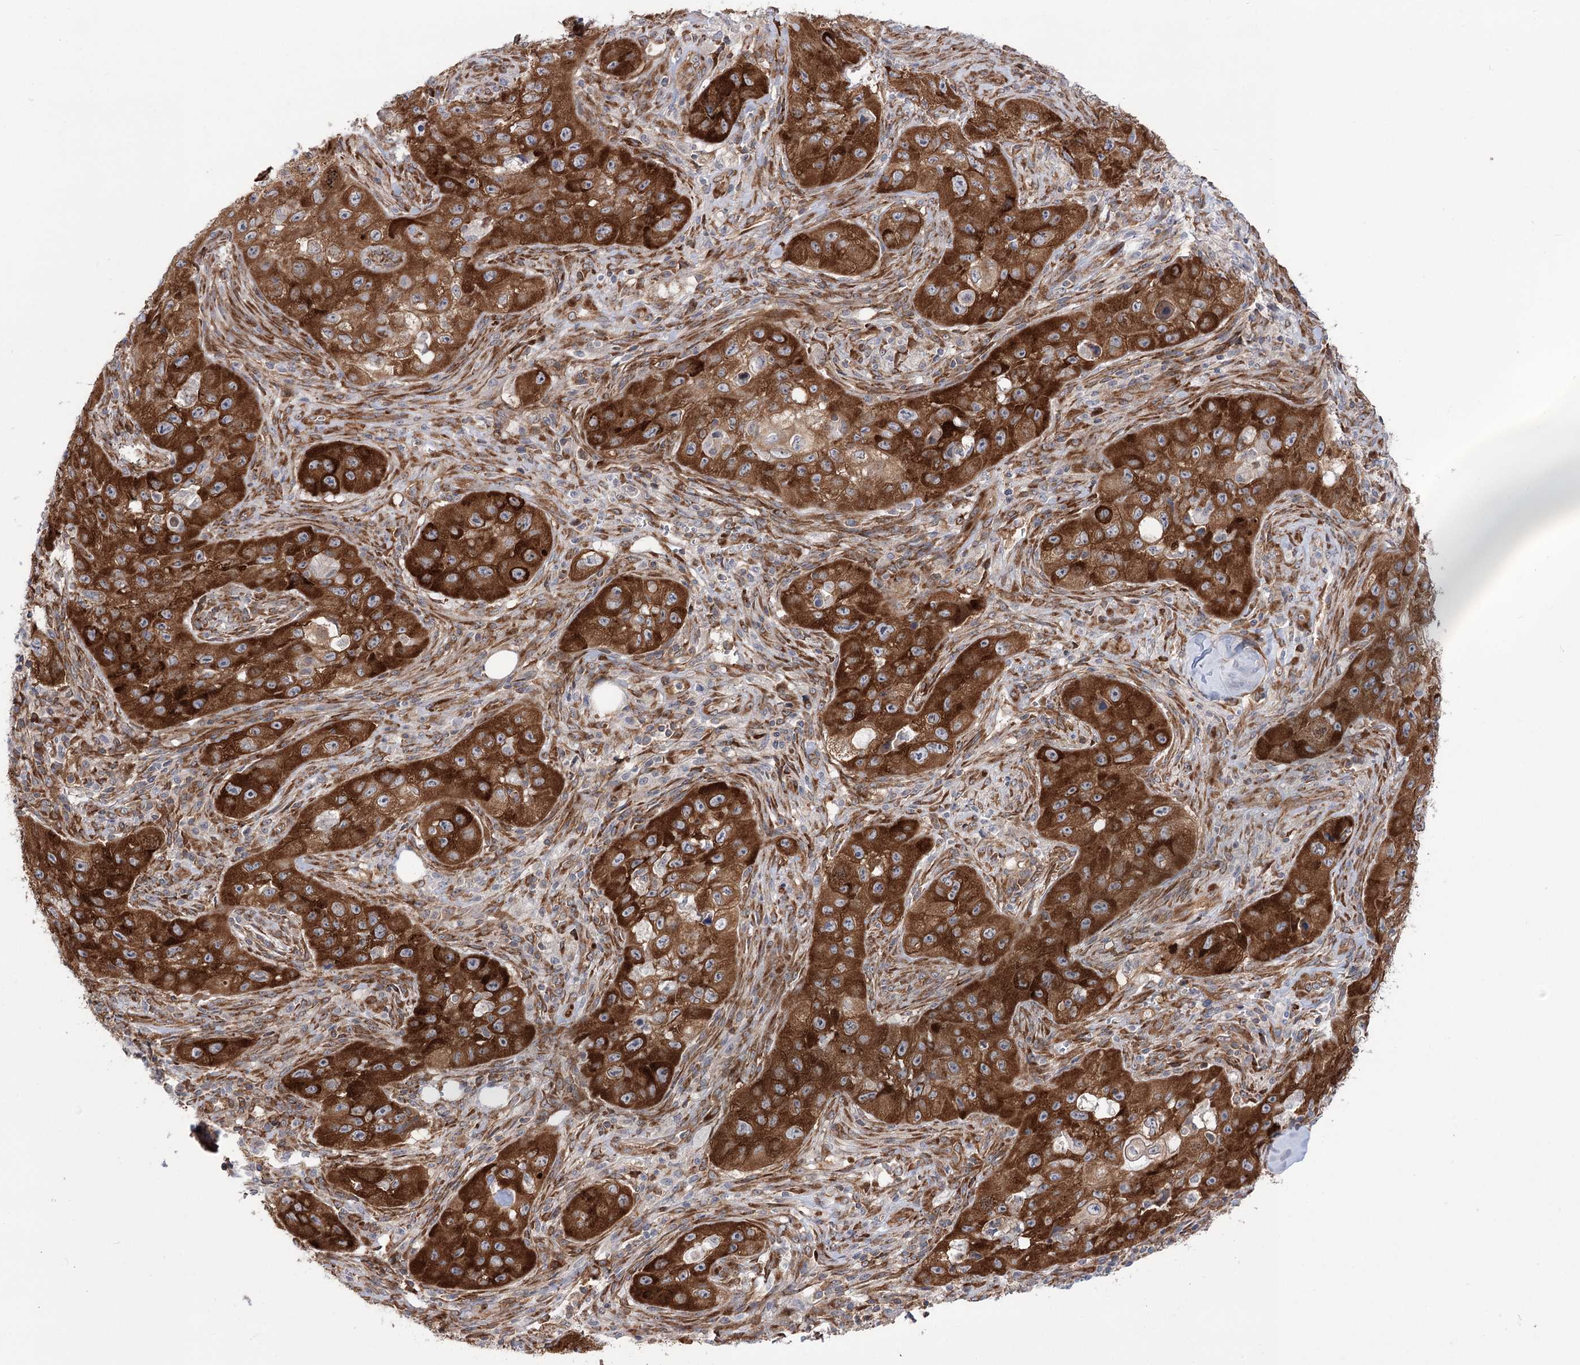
{"staining": {"intensity": "strong", "quantity": ">75%", "location": "cytoplasmic/membranous"}, "tissue": "skin cancer", "cell_type": "Tumor cells", "image_type": "cancer", "snomed": [{"axis": "morphology", "description": "Squamous cell carcinoma, NOS"}, {"axis": "topography", "description": "Skin"}, {"axis": "topography", "description": "Subcutis"}], "caption": "Squamous cell carcinoma (skin) was stained to show a protein in brown. There is high levels of strong cytoplasmic/membranous positivity in about >75% of tumor cells. (Brightfield microscopy of DAB IHC at high magnification).", "gene": "VWA2", "patient": {"sex": "male", "age": 73}}